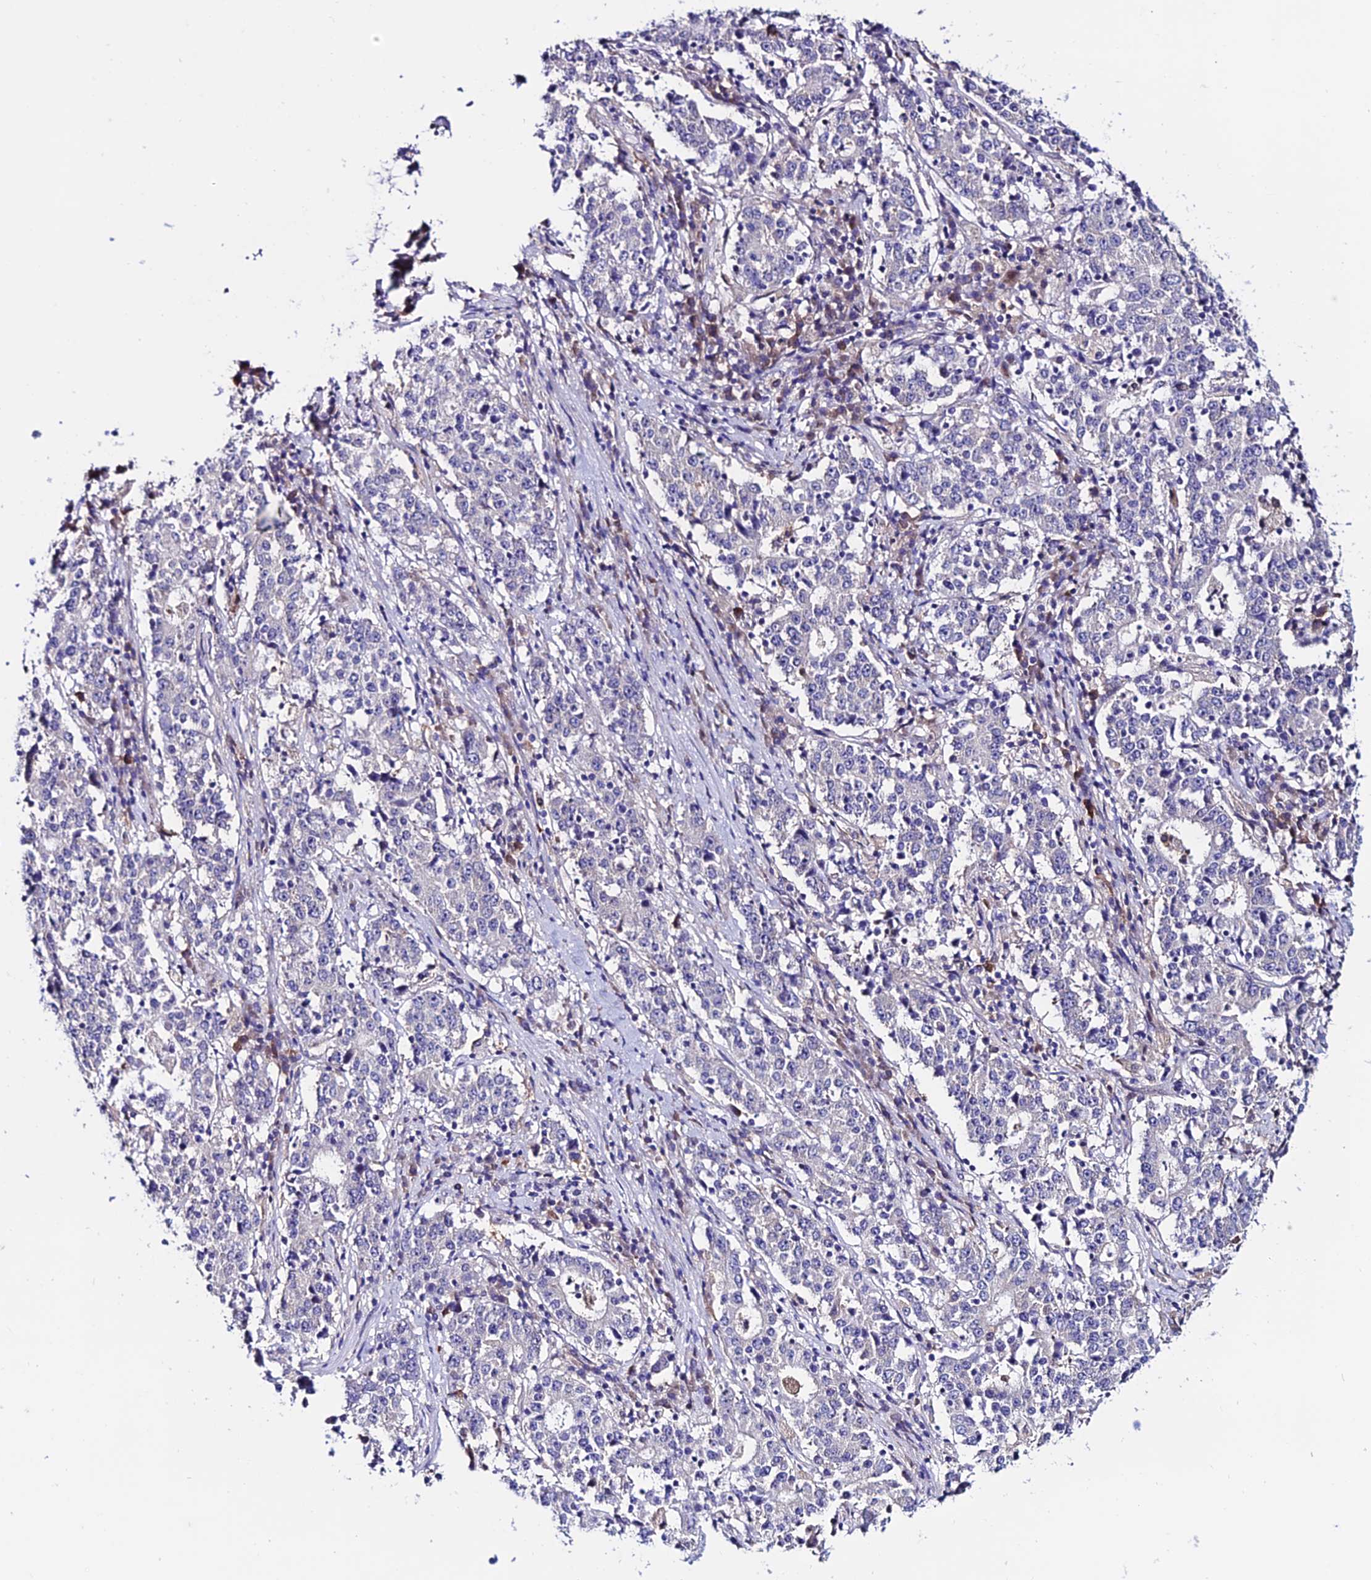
{"staining": {"intensity": "negative", "quantity": "none", "location": "none"}, "tissue": "stomach cancer", "cell_type": "Tumor cells", "image_type": "cancer", "snomed": [{"axis": "morphology", "description": "Adenocarcinoma, NOS"}, {"axis": "topography", "description": "Stomach"}], "caption": "This is an immunohistochemistry micrograph of human stomach cancer (adenocarcinoma). There is no expression in tumor cells.", "gene": "FZD8", "patient": {"sex": "male", "age": 59}}